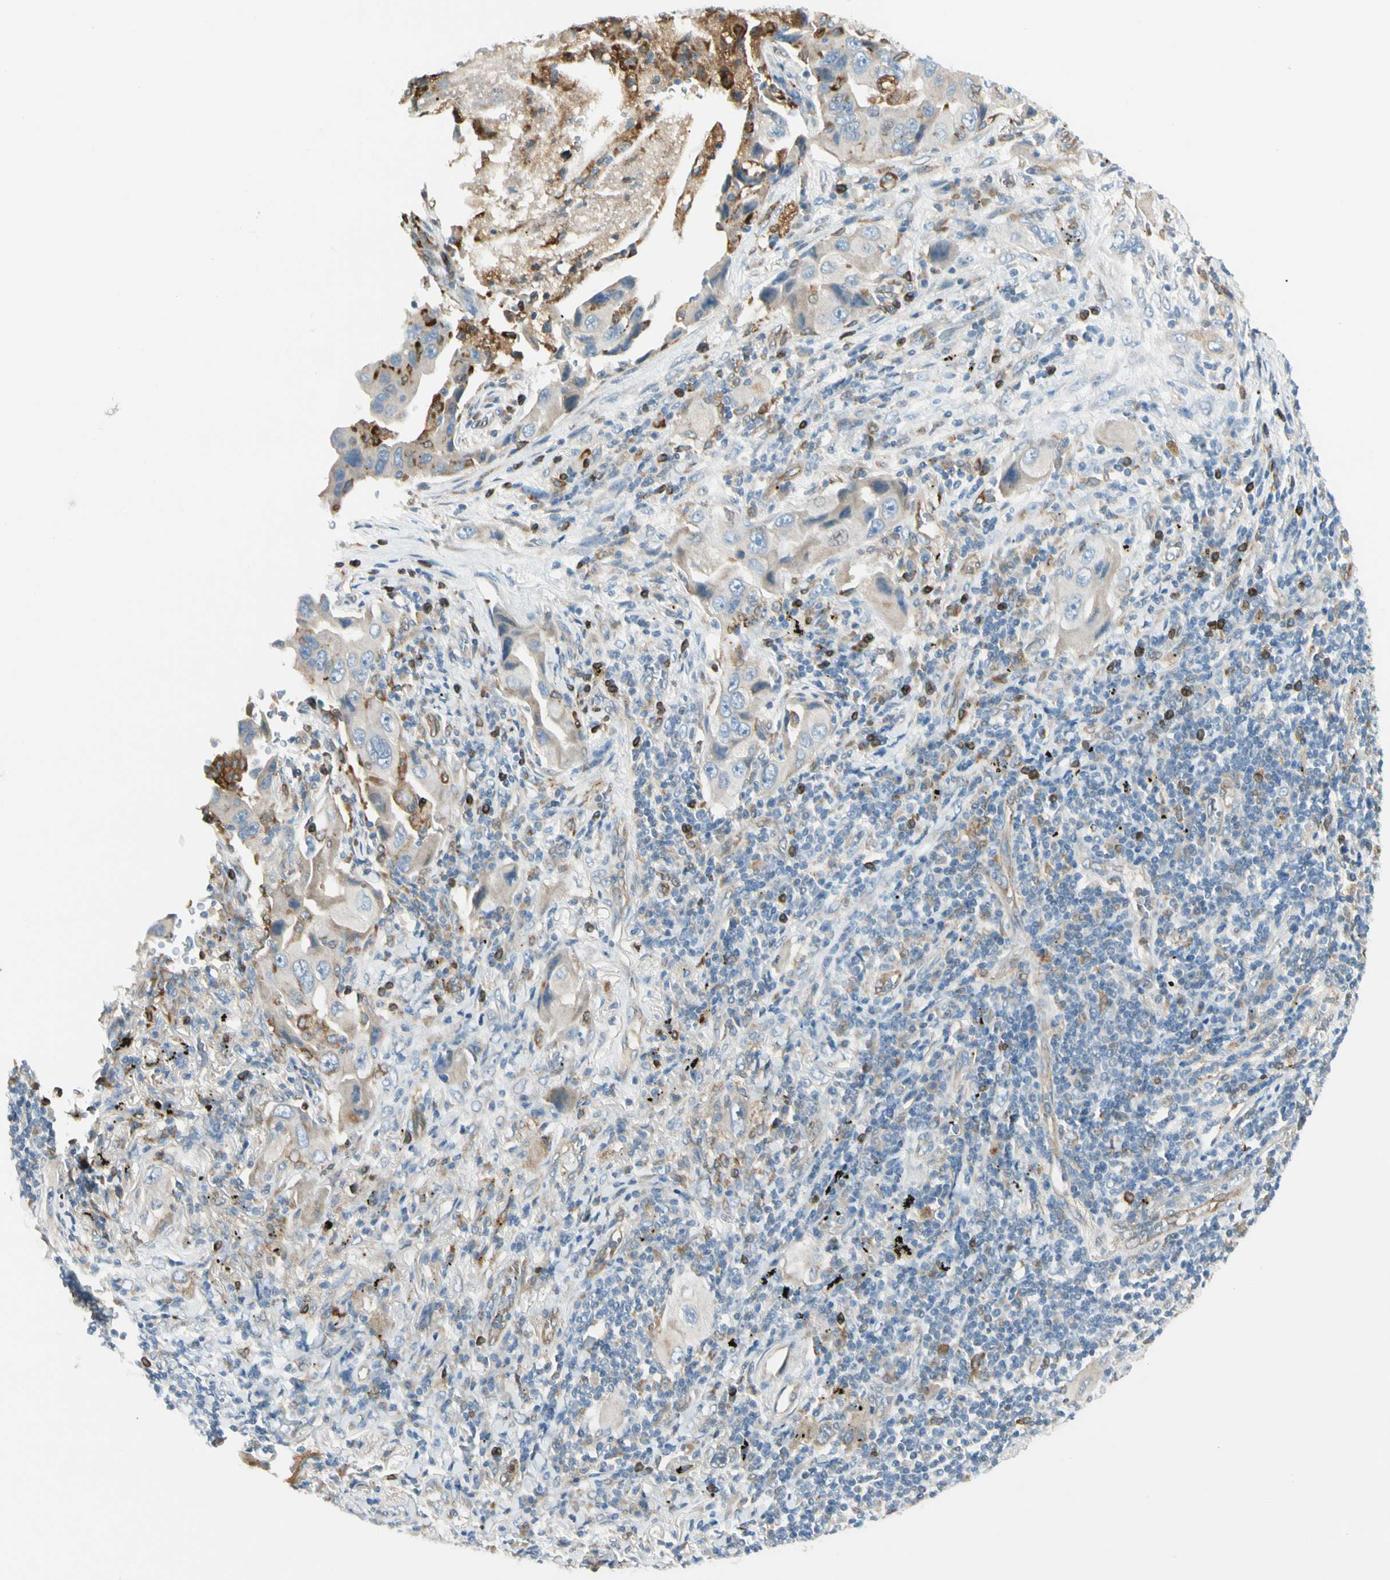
{"staining": {"intensity": "negative", "quantity": "none", "location": "none"}, "tissue": "lung cancer", "cell_type": "Tumor cells", "image_type": "cancer", "snomed": [{"axis": "morphology", "description": "Adenocarcinoma, NOS"}, {"axis": "topography", "description": "Lung"}], "caption": "A high-resolution micrograph shows immunohistochemistry (IHC) staining of lung adenocarcinoma, which exhibits no significant expression in tumor cells.", "gene": "LPCAT2", "patient": {"sex": "female", "age": 65}}